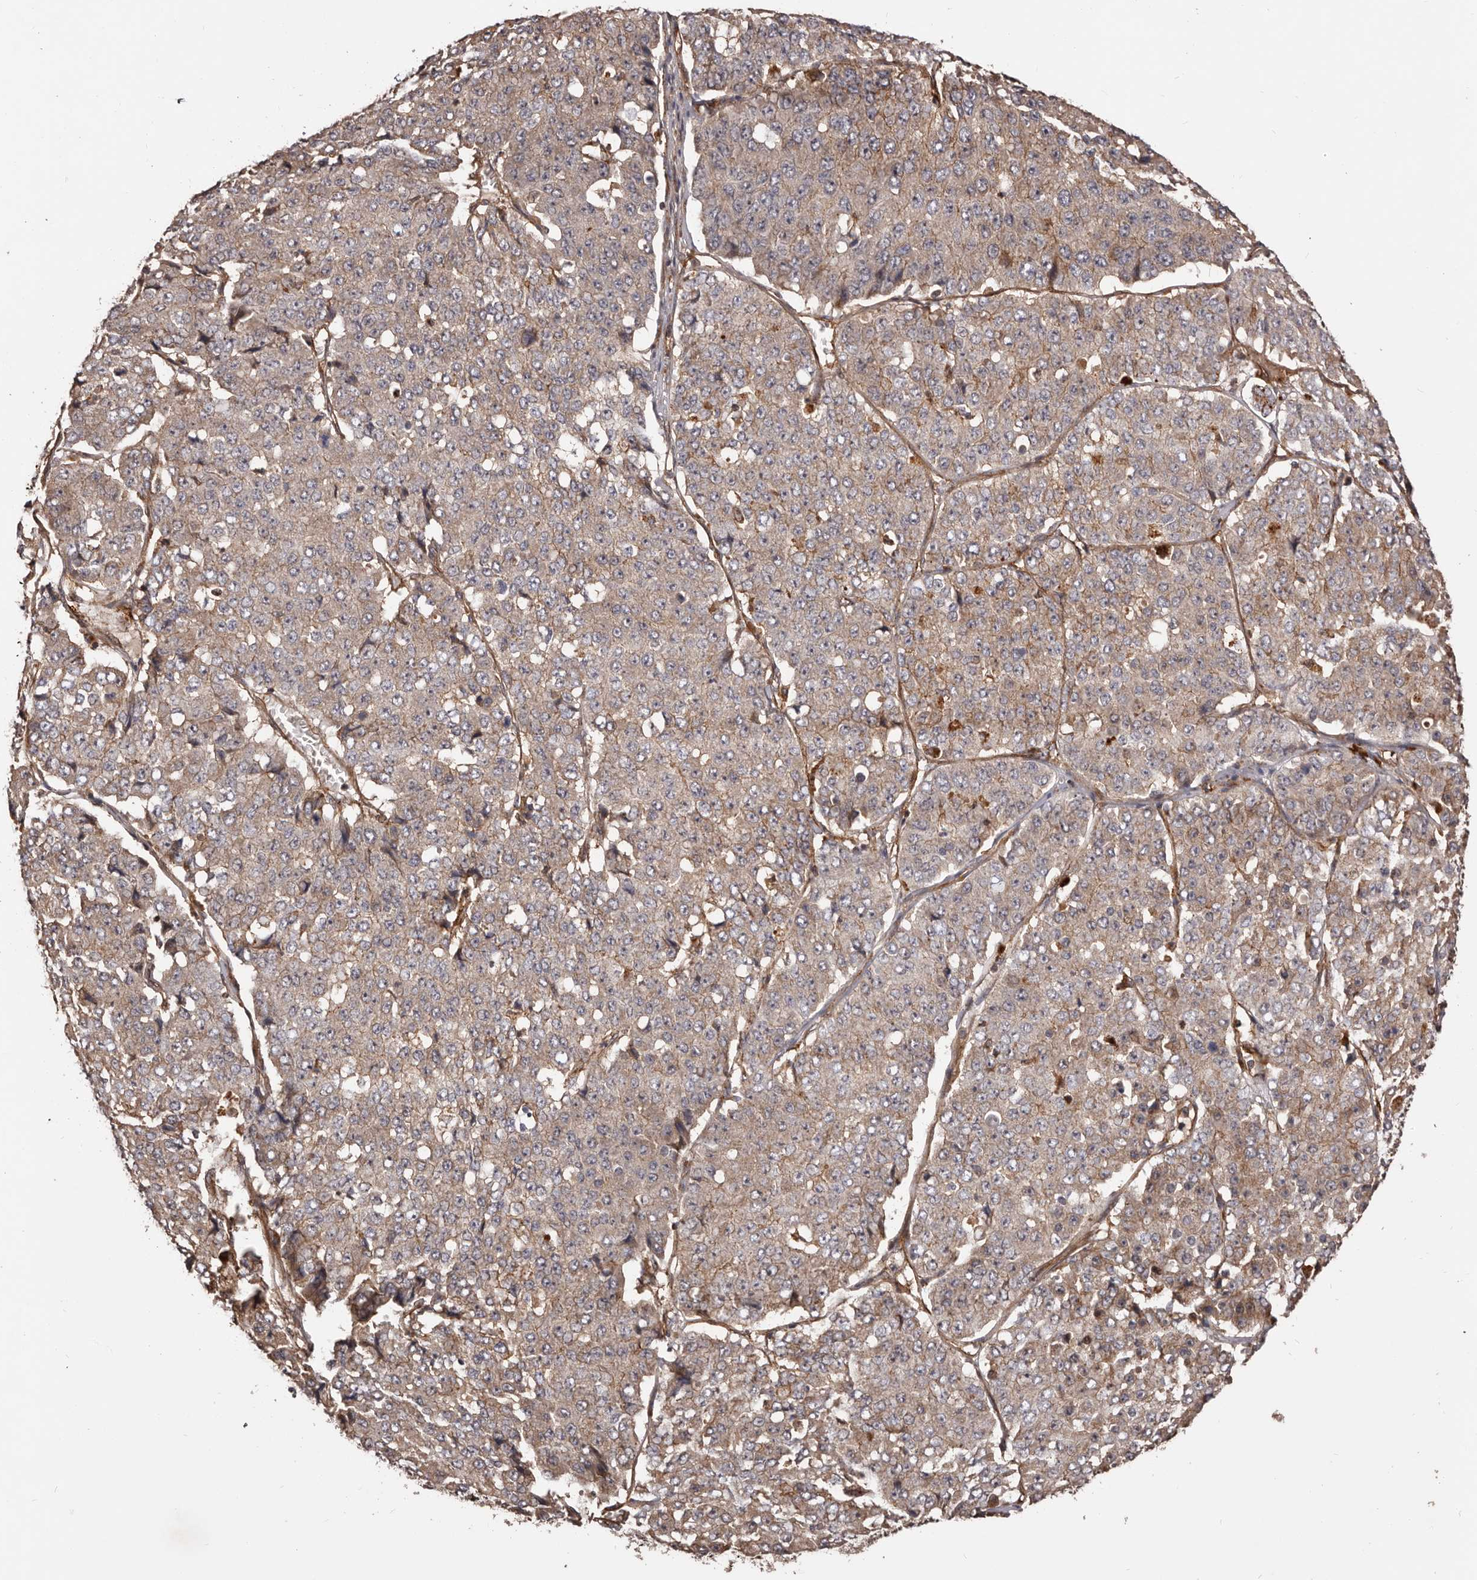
{"staining": {"intensity": "moderate", "quantity": ">75%", "location": "cytoplasmic/membranous"}, "tissue": "pancreatic cancer", "cell_type": "Tumor cells", "image_type": "cancer", "snomed": [{"axis": "morphology", "description": "Adenocarcinoma, NOS"}, {"axis": "topography", "description": "Pancreas"}], "caption": "DAB immunohistochemical staining of pancreatic cancer (adenocarcinoma) demonstrates moderate cytoplasmic/membranous protein staining in about >75% of tumor cells.", "gene": "GTPBP1", "patient": {"sex": "male", "age": 50}}